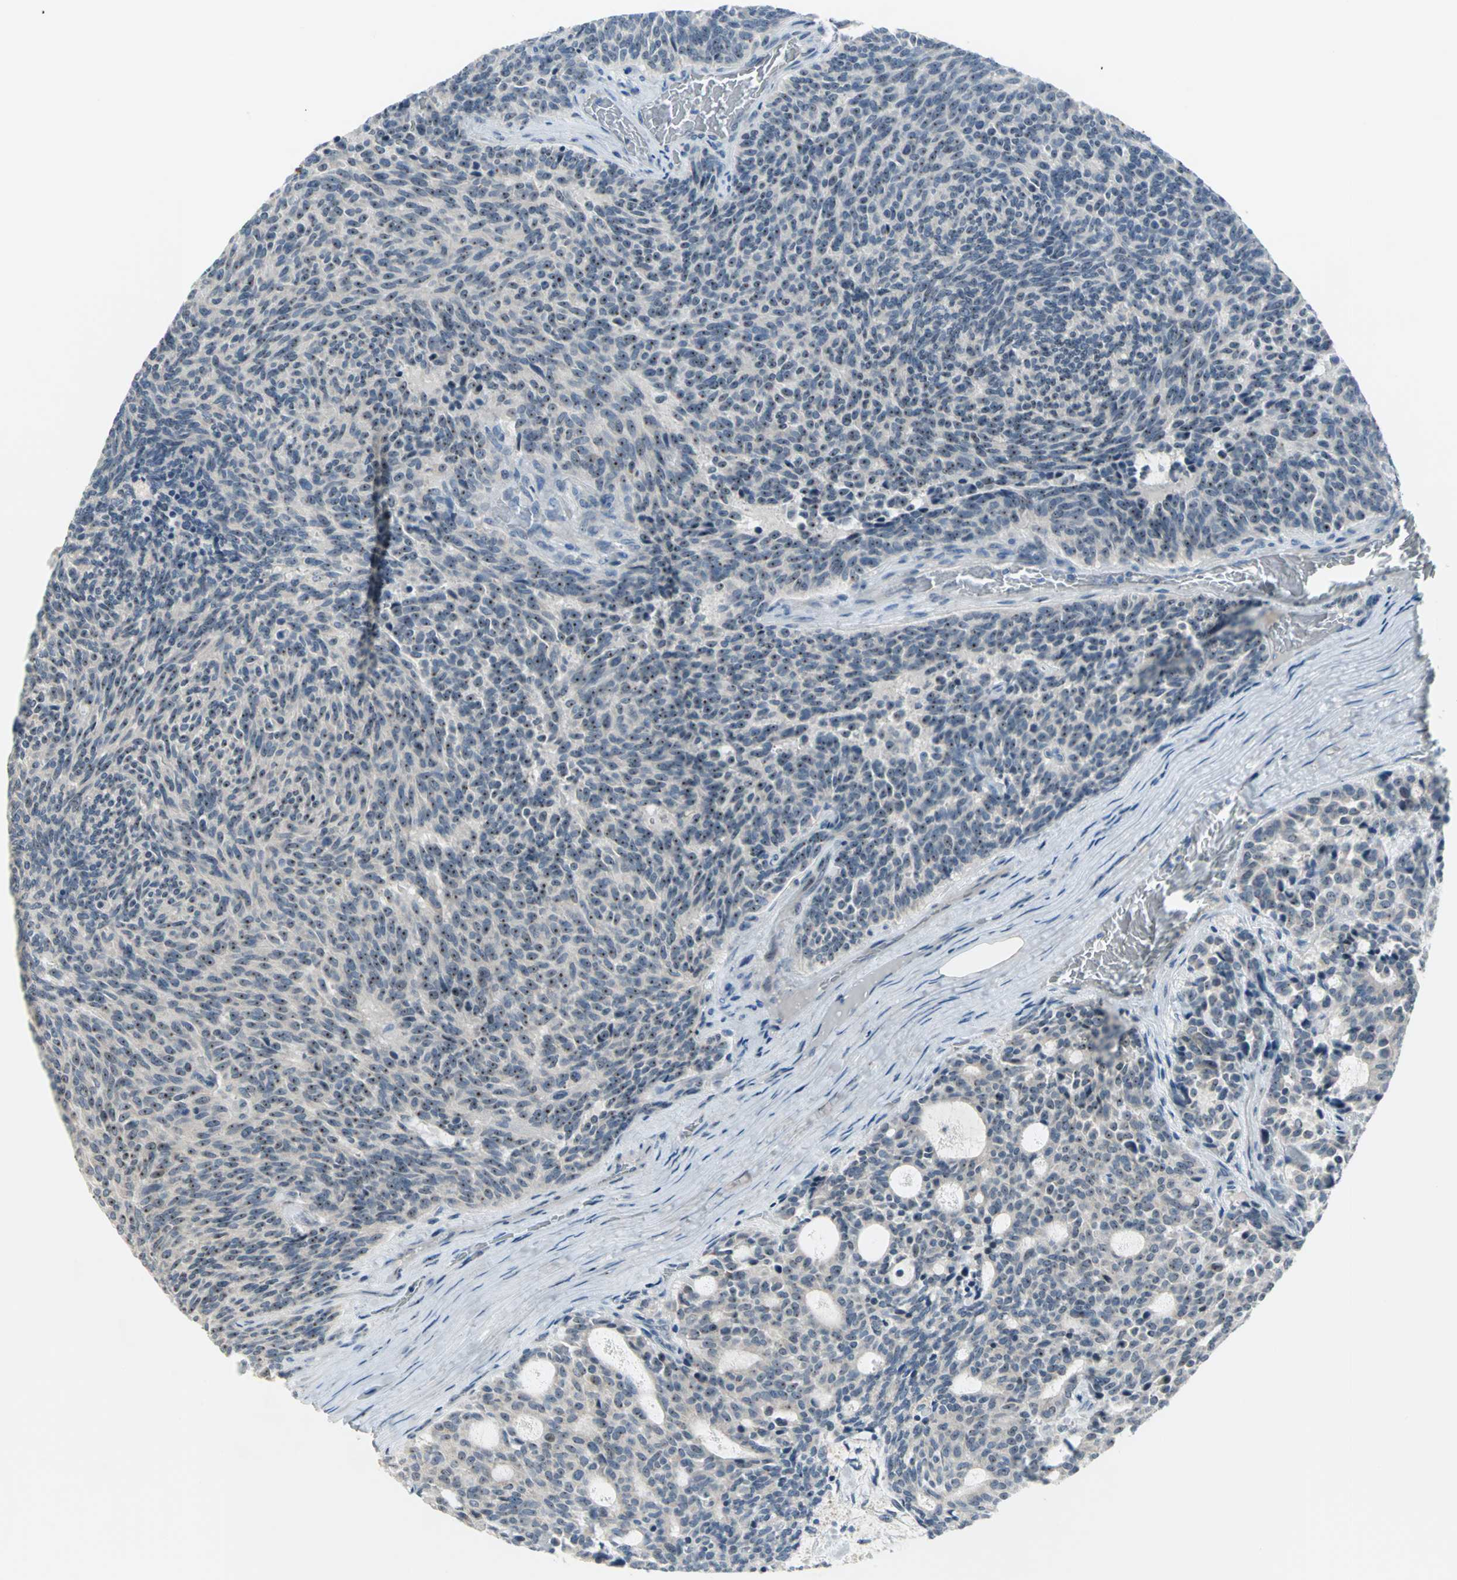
{"staining": {"intensity": "strong", "quantity": ">75%", "location": "nuclear"}, "tissue": "carcinoid", "cell_type": "Tumor cells", "image_type": "cancer", "snomed": [{"axis": "morphology", "description": "Carcinoid, malignant, NOS"}, {"axis": "topography", "description": "Pancreas"}], "caption": "IHC of carcinoid exhibits high levels of strong nuclear staining in approximately >75% of tumor cells.", "gene": "MYBBP1A", "patient": {"sex": "female", "age": 54}}